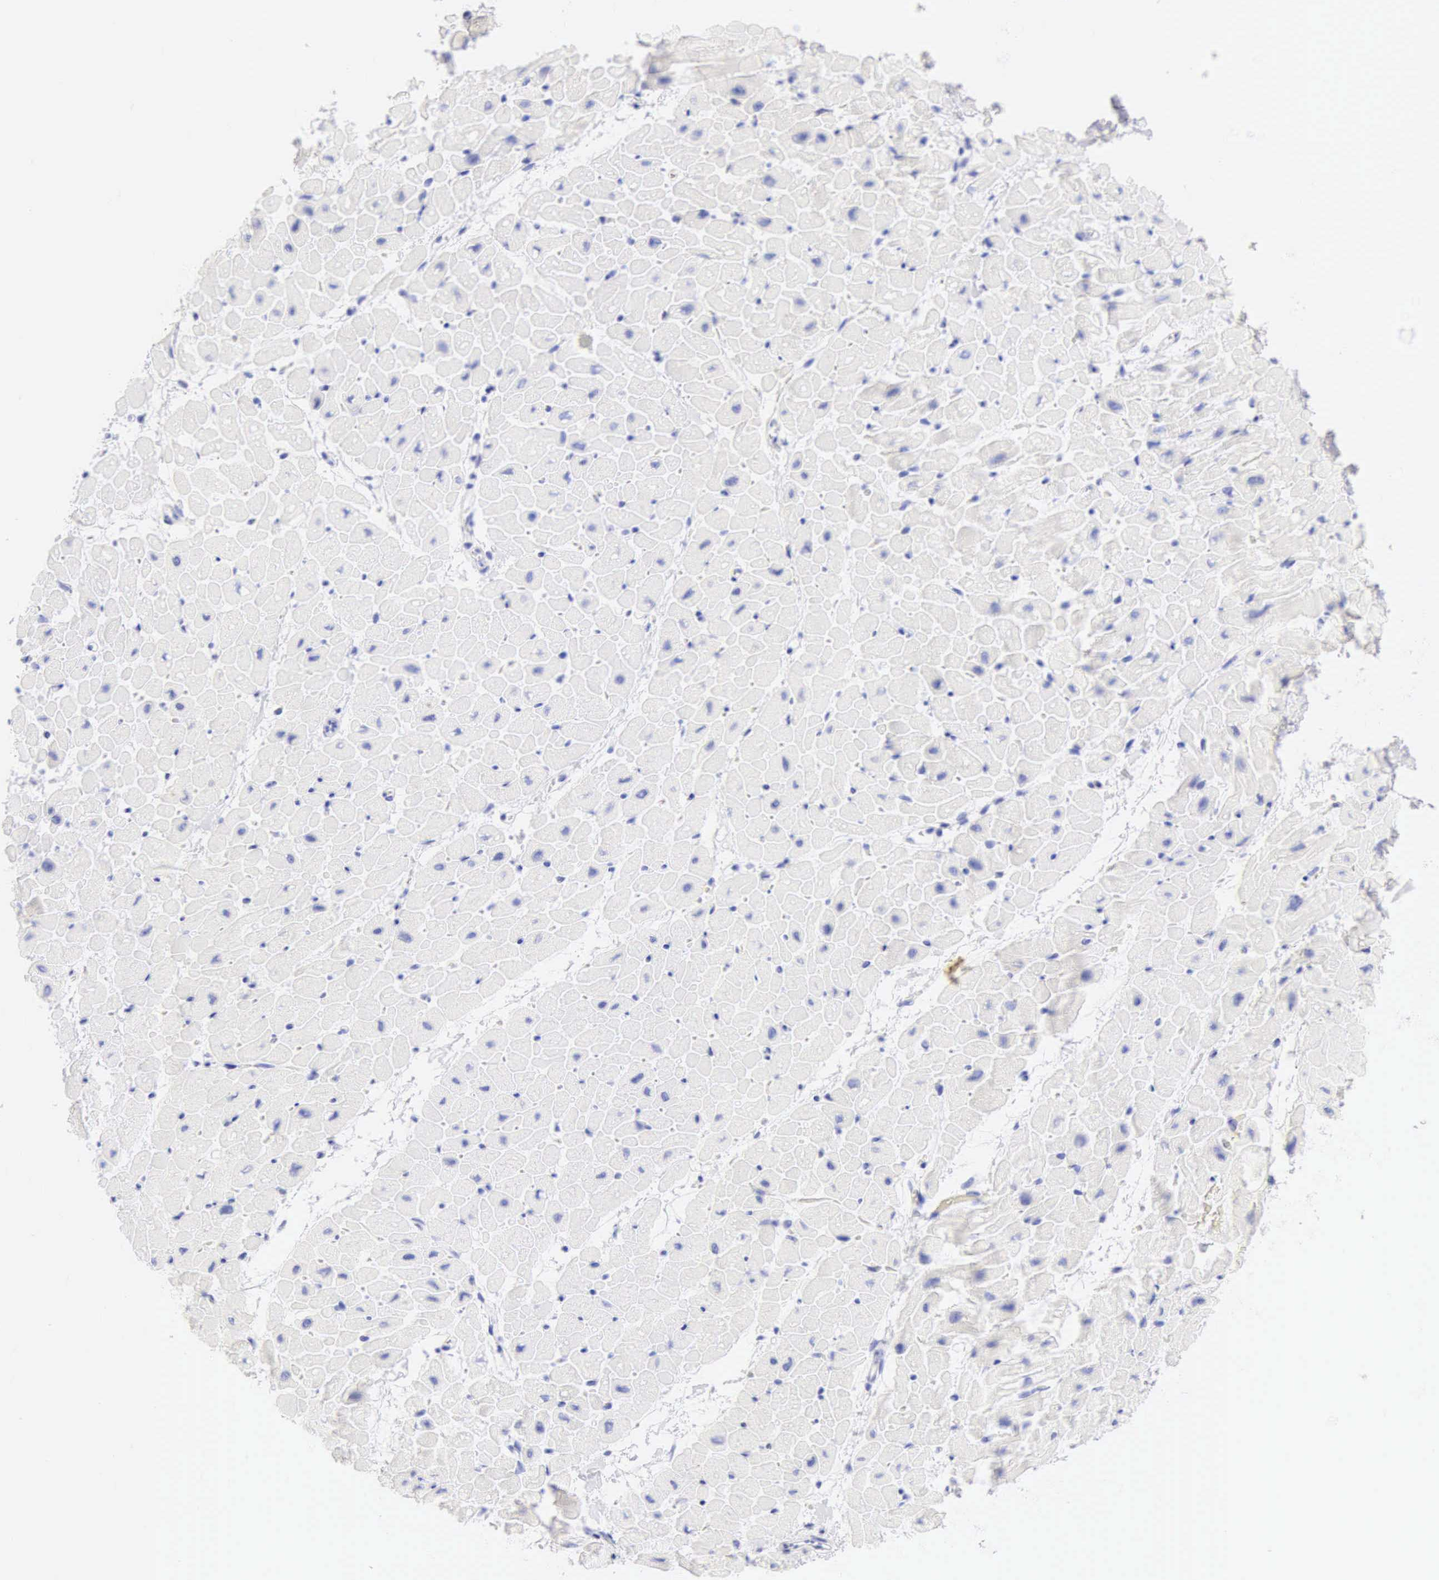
{"staining": {"intensity": "negative", "quantity": "none", "location": "none"}, "tissue": "heart muscle", "cell_type": "Cardiomyocytes", "image_type": "normal", "snomed": [{"axis": "morphology", "description": "Normal tissue, NOS"}, {"axis": "topography", "description": "Heart"}], "caption": "Cardiomyocytes are negative for brown protein staining in unremarkable heart muscle. (Immunohistochemistry, brightfield microscopy, high magnification).", "gene": "CDKN2A", "patient": {"sex": "male", "age": 45}}